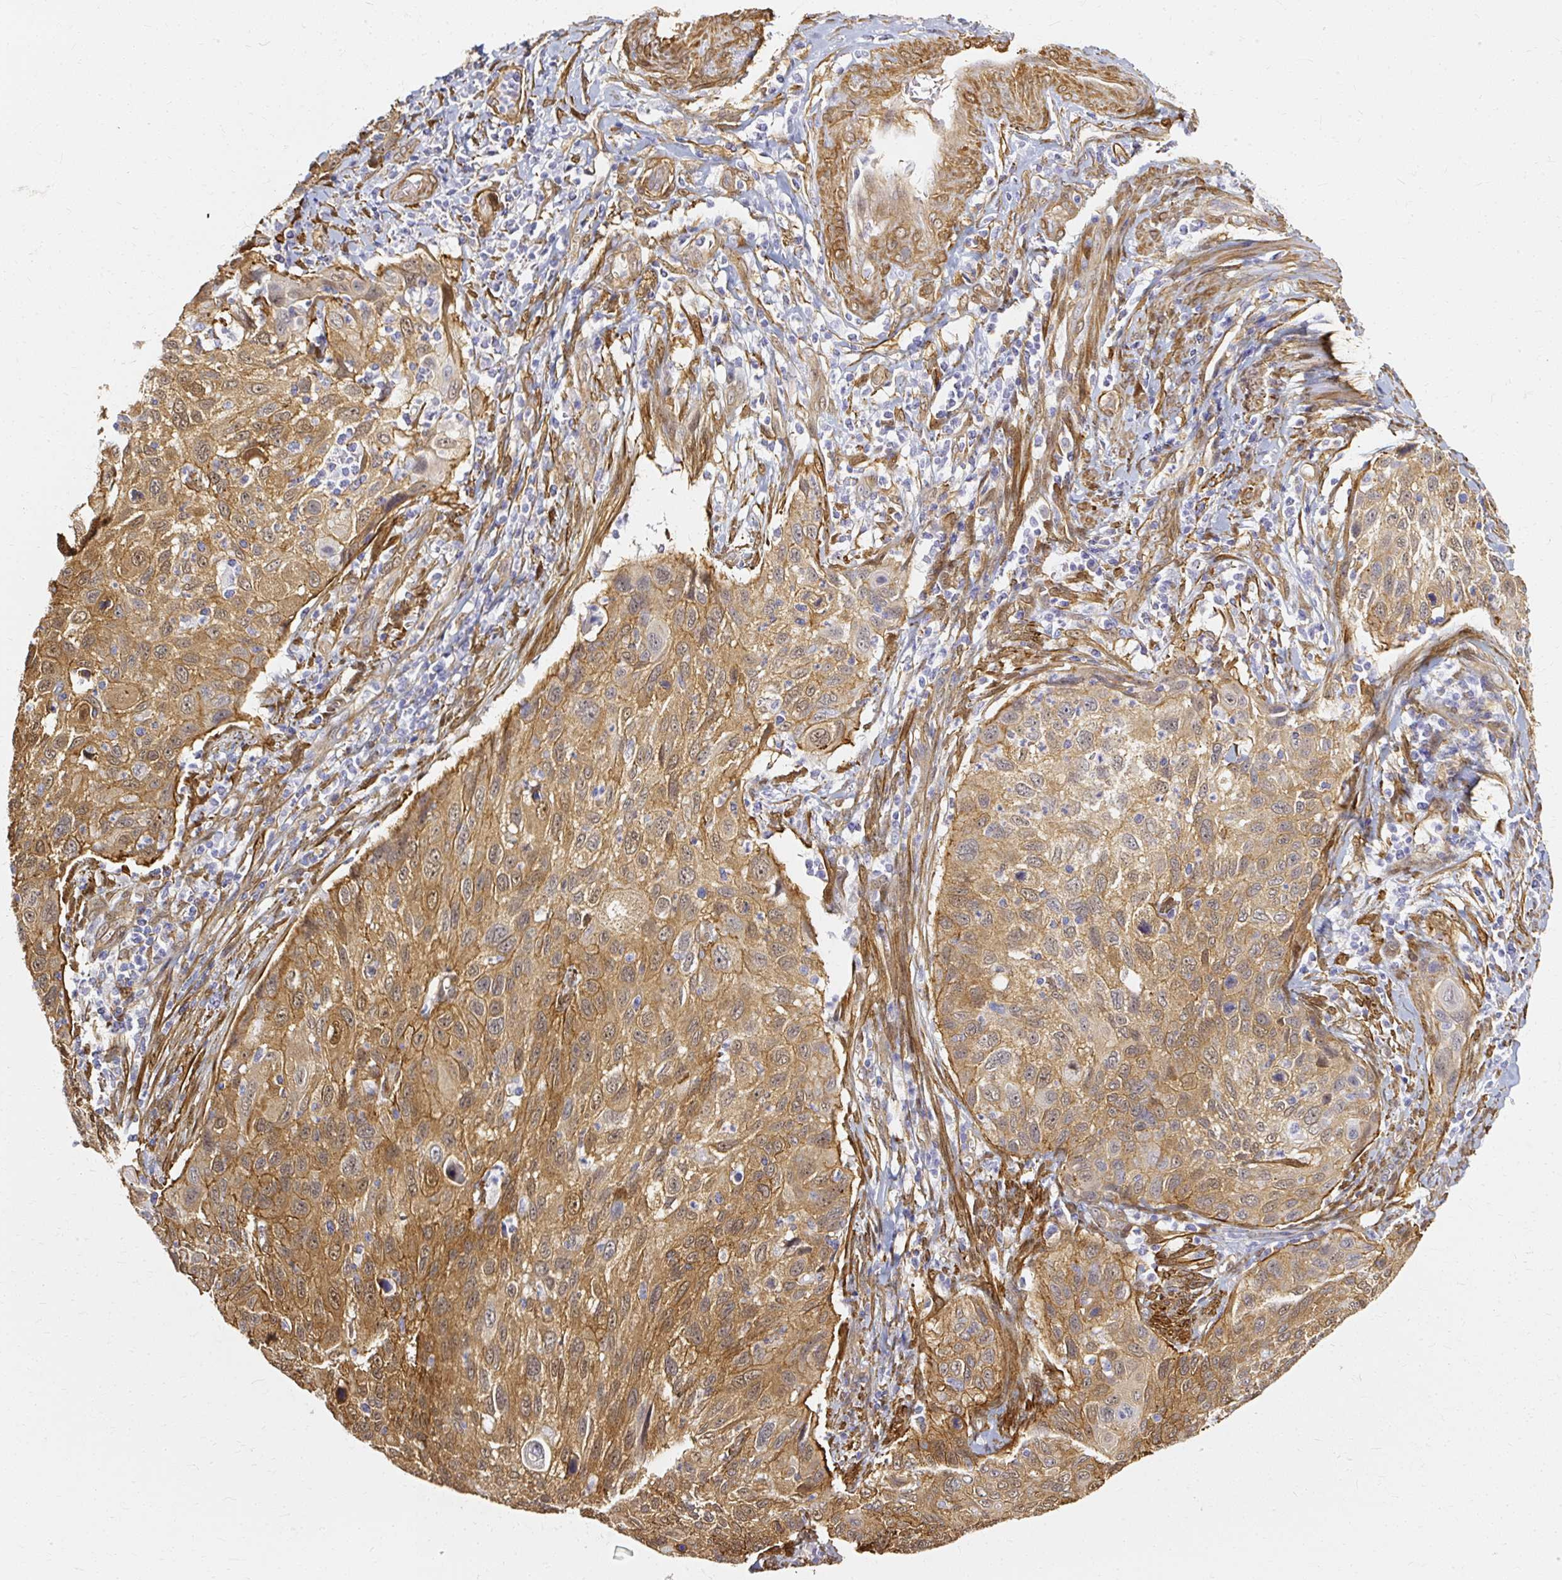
{"staining": {"intensity": "moderate", "quantity": ">75%", "location": "cytoplasmic/membranous,nuclear"}, "tissue": "cervical cancer", "cell_type": "Tumor cells", "image_type": "cancer", "snomed": [{"axis": "morphology", "description": "Squamous cell carcinoma, NOS"}, {"axis": "topography", "description": "Cervix"}], "caption": "Cervical squamous cell carcinoma was stained to show a protein in brown. There is medium levels of moderate cytoplasmic/membranous and nuclear expression in about >75% of tumor cells.", "gene": "CNN3", "patient": {"sex": "female", "age": 70}}